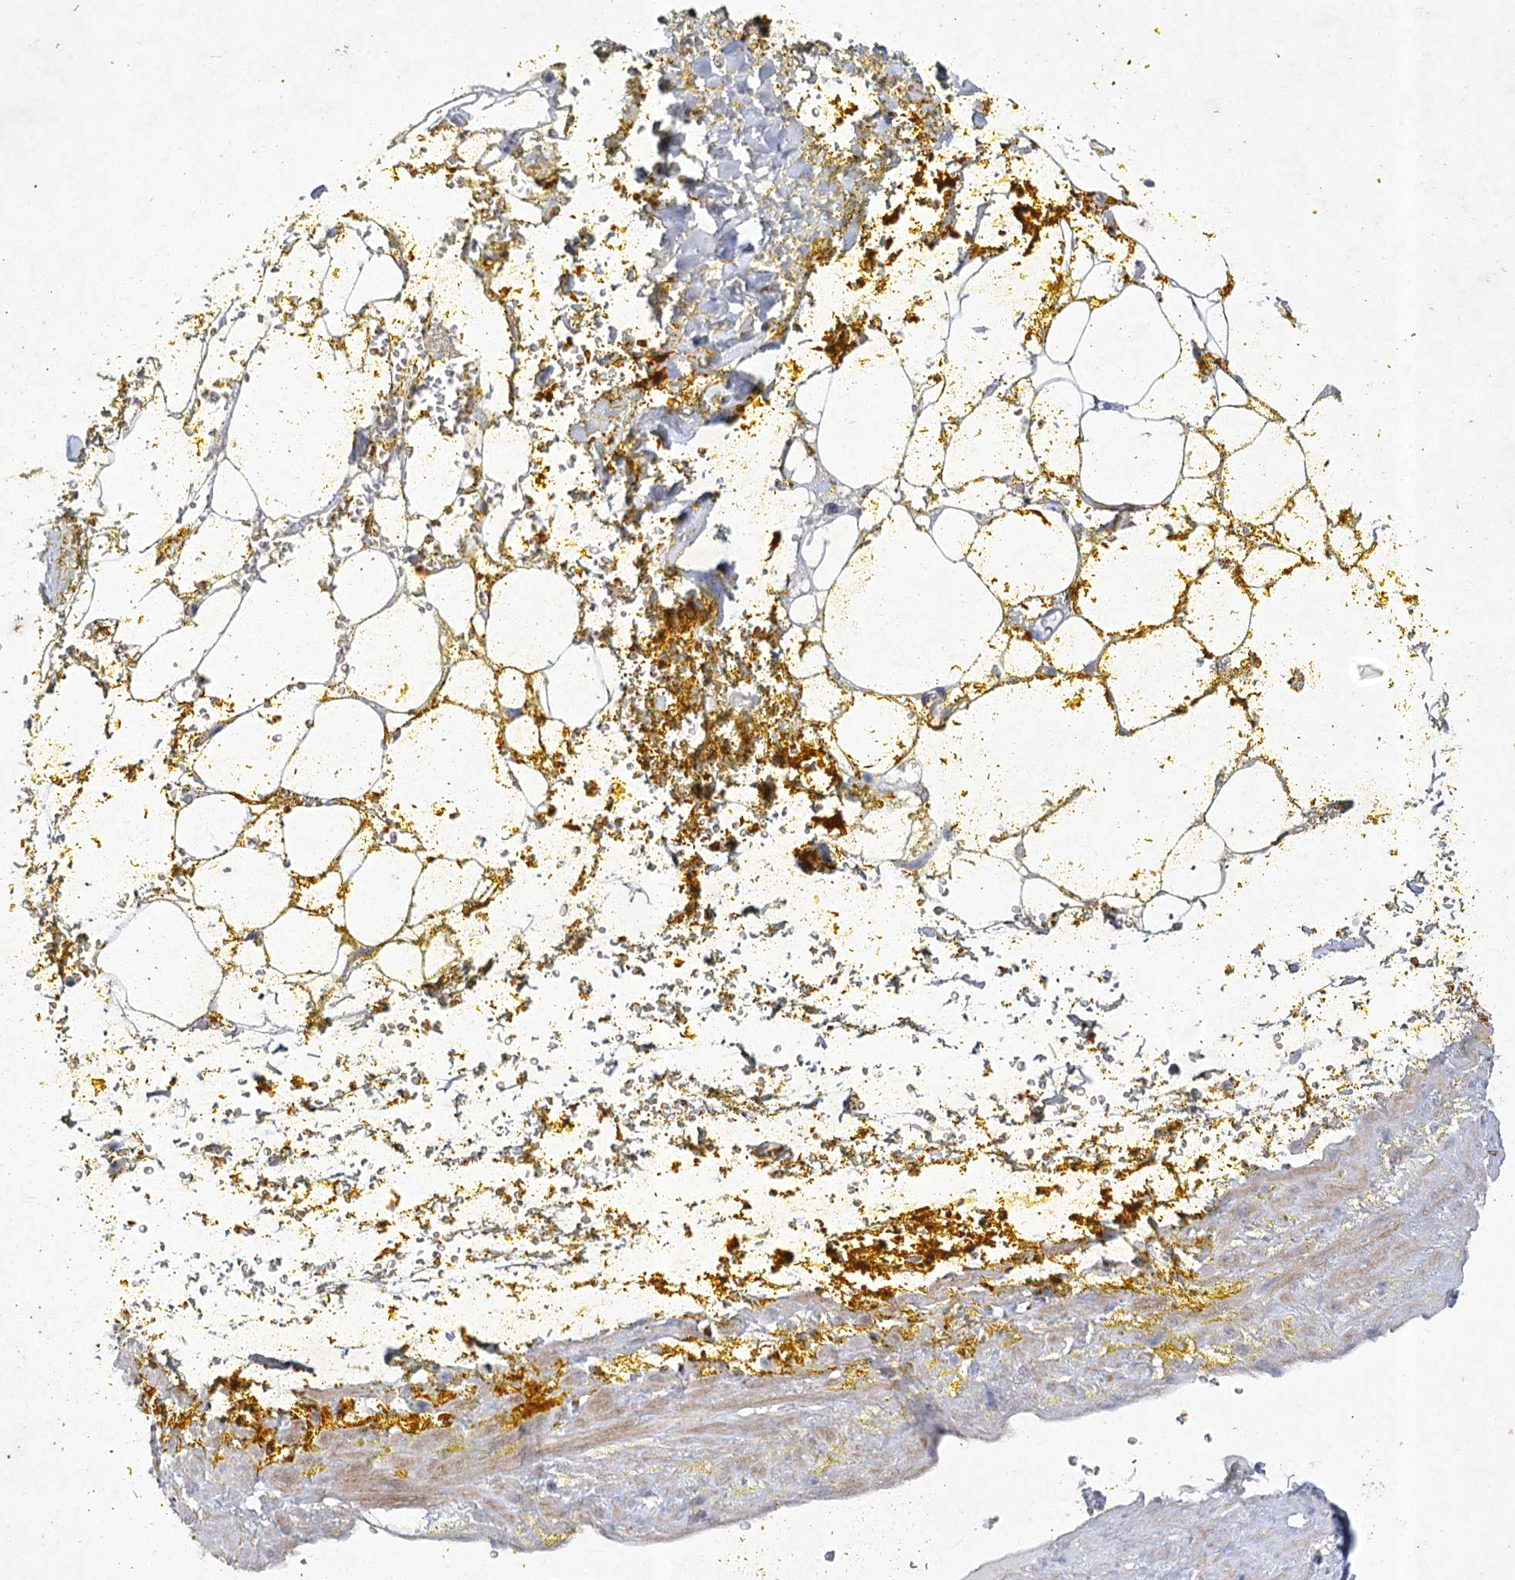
{"staining": {"intensity": "negative", "quantity": "none", "location": "none"}, "tissue": "adipose tissue", "cell_type": "Adipocytes", "image_type": "normal", "snomed": [{"axis": "morphology", "description": "Normal tissue, NOS"}, {"axis": "morphology", "description": "Adenocarcinoma, Low grade"}, {"axis": "topography", "description": "Prostate"}, {"axis": "topography", "description": "Peripheral nerve tissue"}], "caption": "Adipocytes show no significant staining in normal adipose tissue. The staining is performed using DAB brown chromogen with nuclei counter-stained in using hematoxylin.", "gene": "ITSN2", "patient": {"sex": "male", "age": 63}}